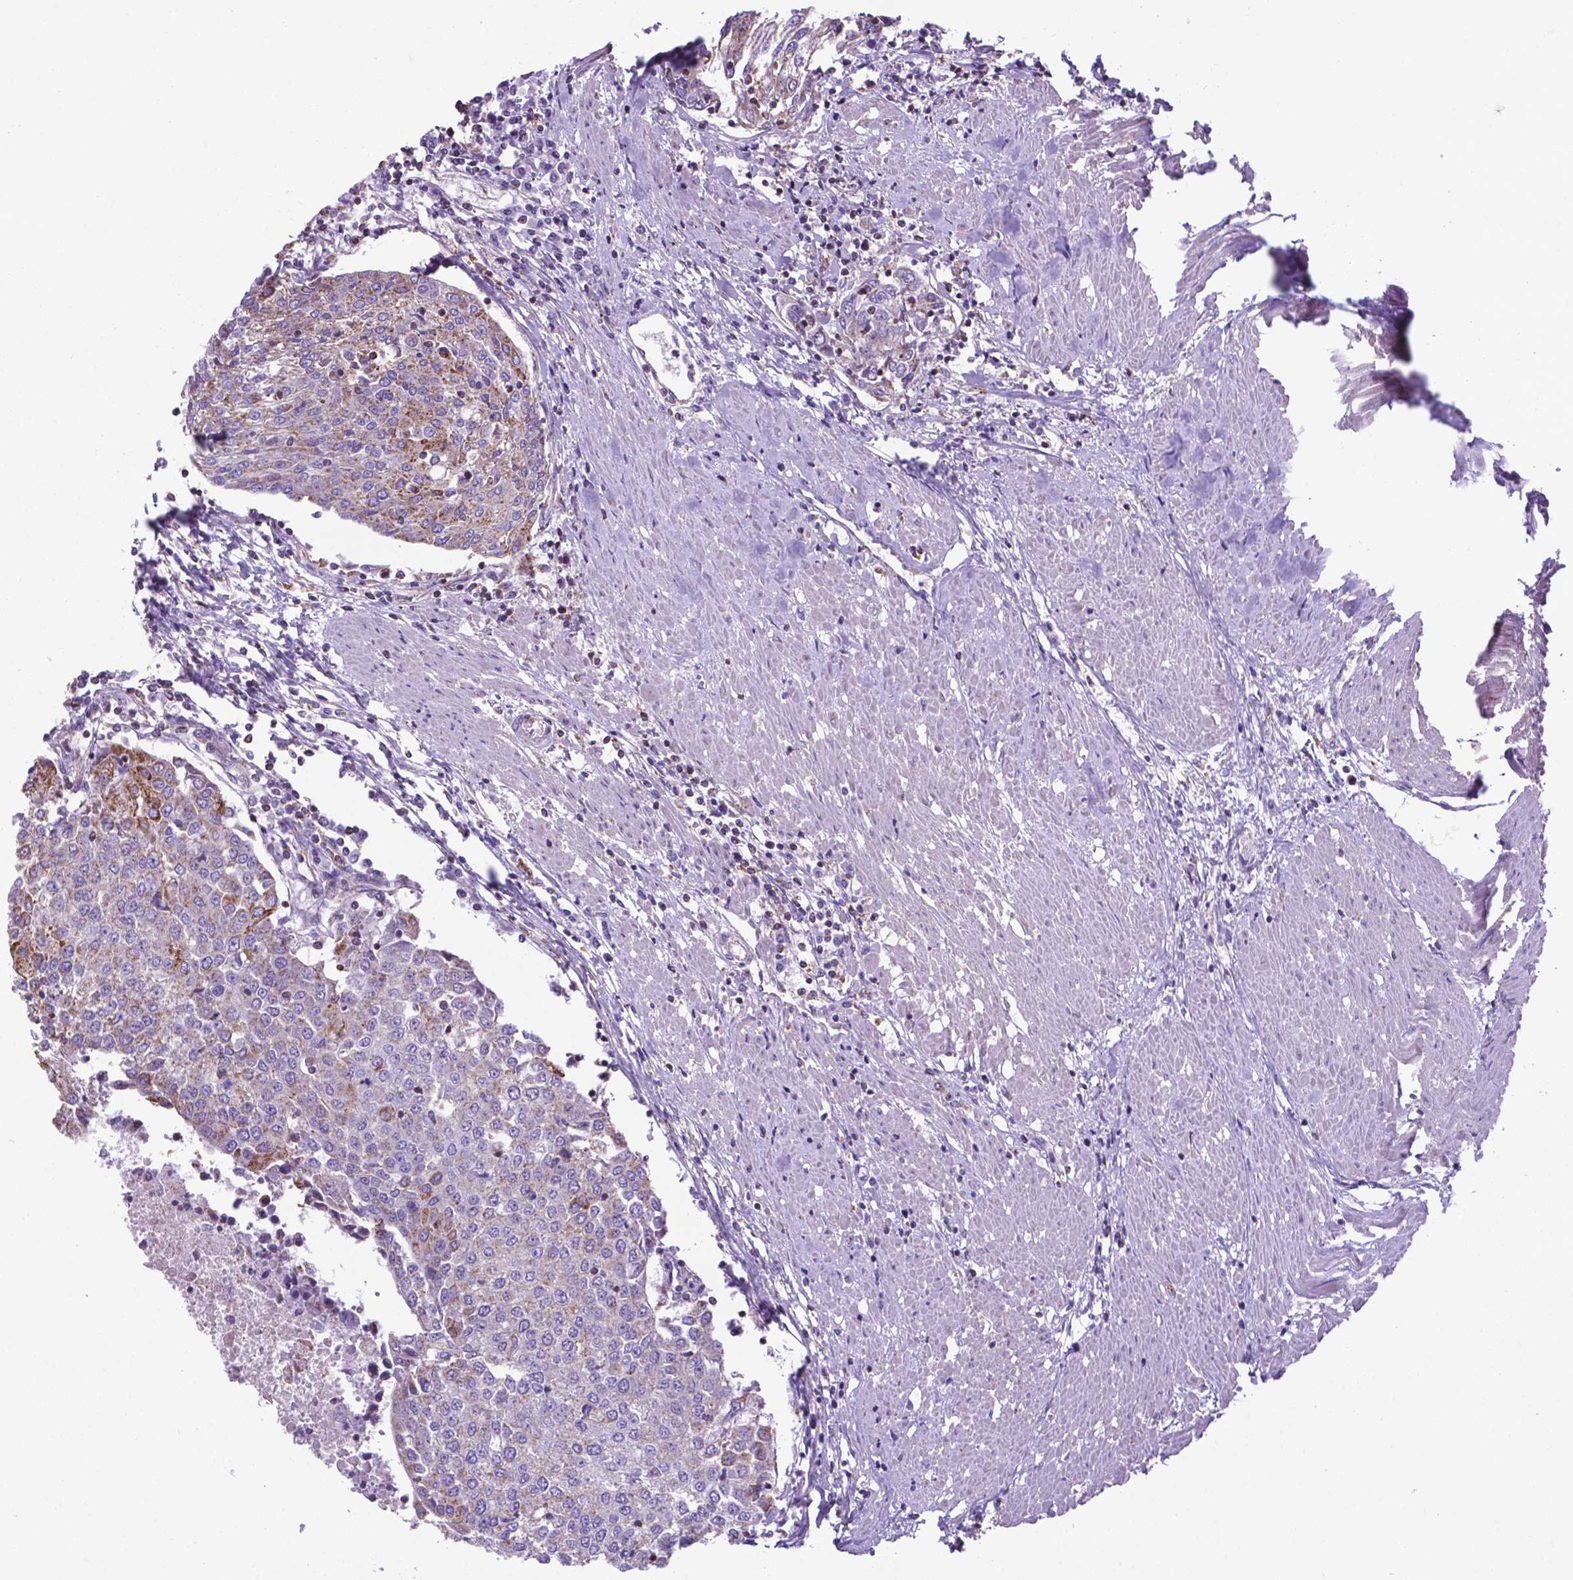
{"staining": {"intensity": "moderate", "quantity": "25%-75%", "location": "cytoplasmic/membranous"}, "tissue": "urothelial cancer", "cell_type": "Tumor cells", "image_type": "cancer", "snomed": [{"axis": "morphology", "description": "Urothelial carcinoma, High grade"}, {"axis": "topography", "description": "Urinary bladder"}], "caption": "Protein positivity by IHC exhibits moderate cytoplasmic/membranous expression in about 25%-75% of tumor cells in high-grade urothelial carcinoma.", "gene": "POU3F3", "patient": {"sex": "female", "age": 85}}